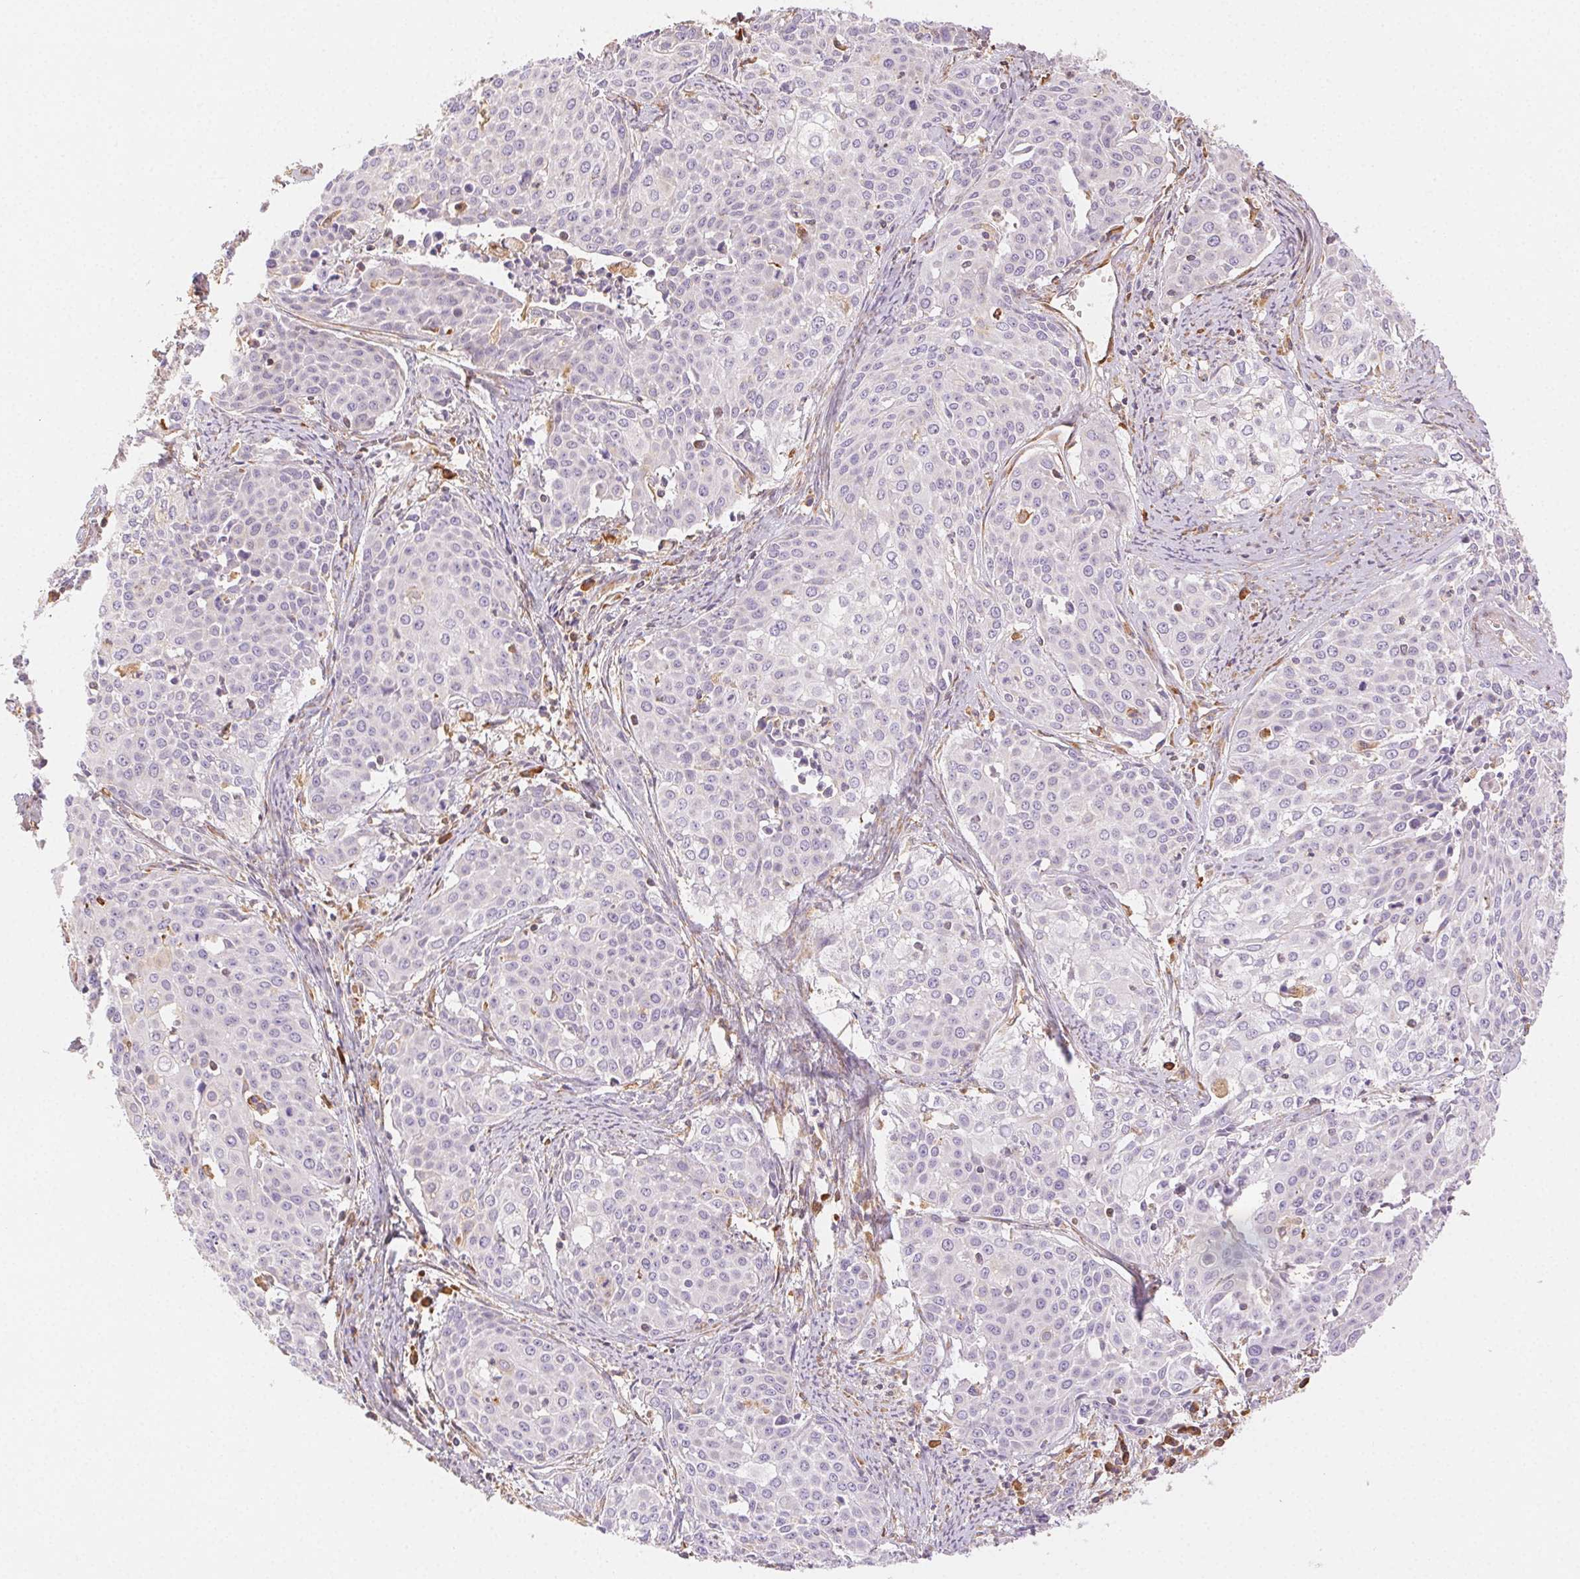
{"staining": {"intensity": "negative", "quantity": "none", "location": "none"}, "tissue": "cervical cancer", "cell_type": "Tumor cells", "image_type": "cancer", "snomed": [{"axis": "morphology", "description": "Squamous cell carcinoma, NOS"}, {"axis": "topography", "description": "Cervix"}], "caption": "Cervical cancer (squamous cell carcinoma) was stained to show a protein in brown. There is no significant staining in tumor cells.", "gene": "ENTREP1", "patient": {"sex": "female", "age": 39}}